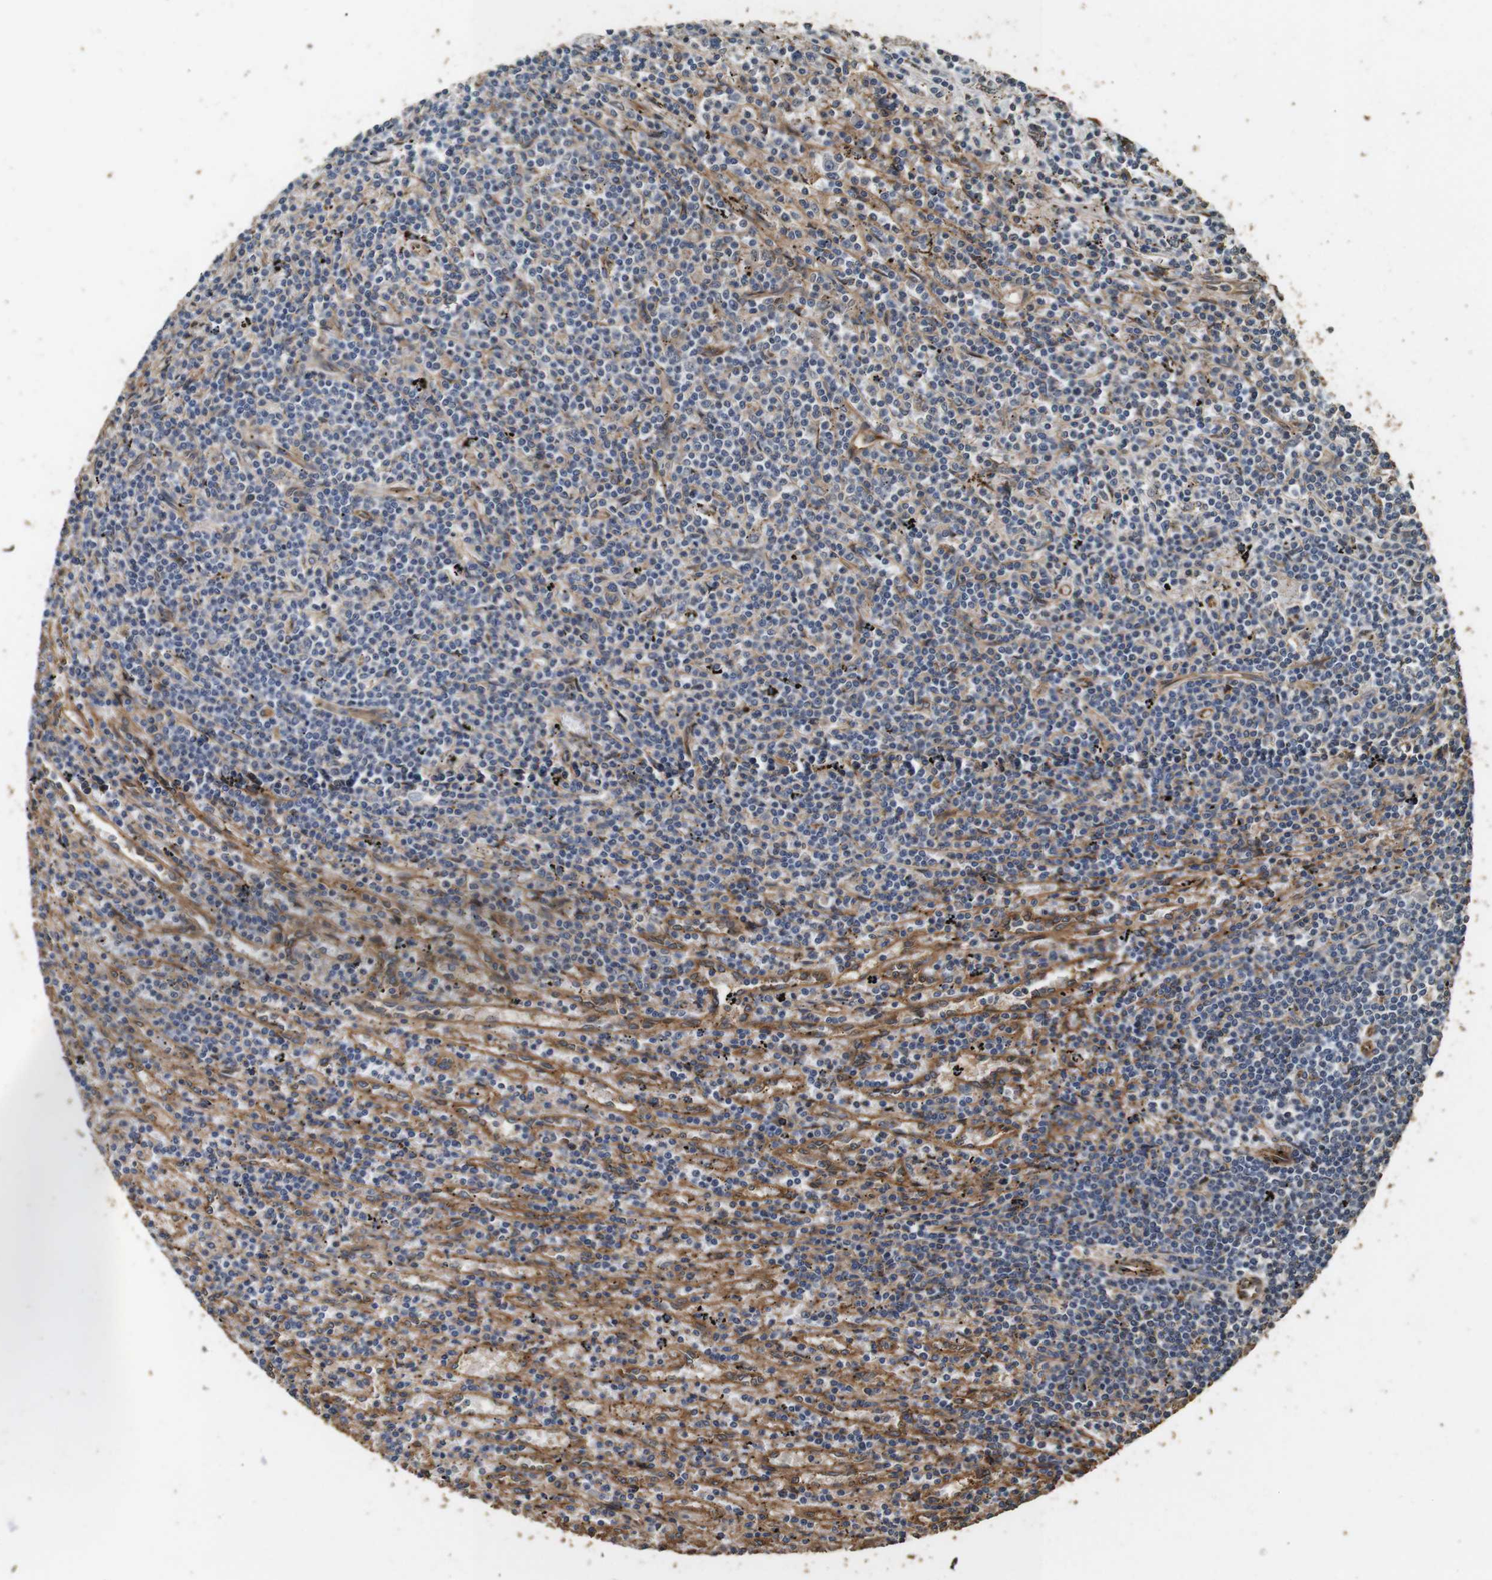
{"staining": {"intensity": "weak", "quantity": "<25%", "location": "cytoplasmic/membranous"}, "tissue": "lymphoma", "cell_type": "Tumor cells", "image_type": "cancer", "snomed": [{"axis": "morphology", "description": "Malignant lymphoma, non-Hodgkin's type, Low grade"}, {"axis": "topography", "description": "Spleen"}], "caption": "Protein analysis of low-grade malignant lymphoma, non-Hodgkin's type demonstrates no significant expression in tumor cells. The staining was performed using DAB to visualize the protein expression in brown, while the nuclei were stained in blue with hematoxylin (Magnification: 20x).", "gene": "CNPY4", "patient": {"sex": "male", "age": 76}}